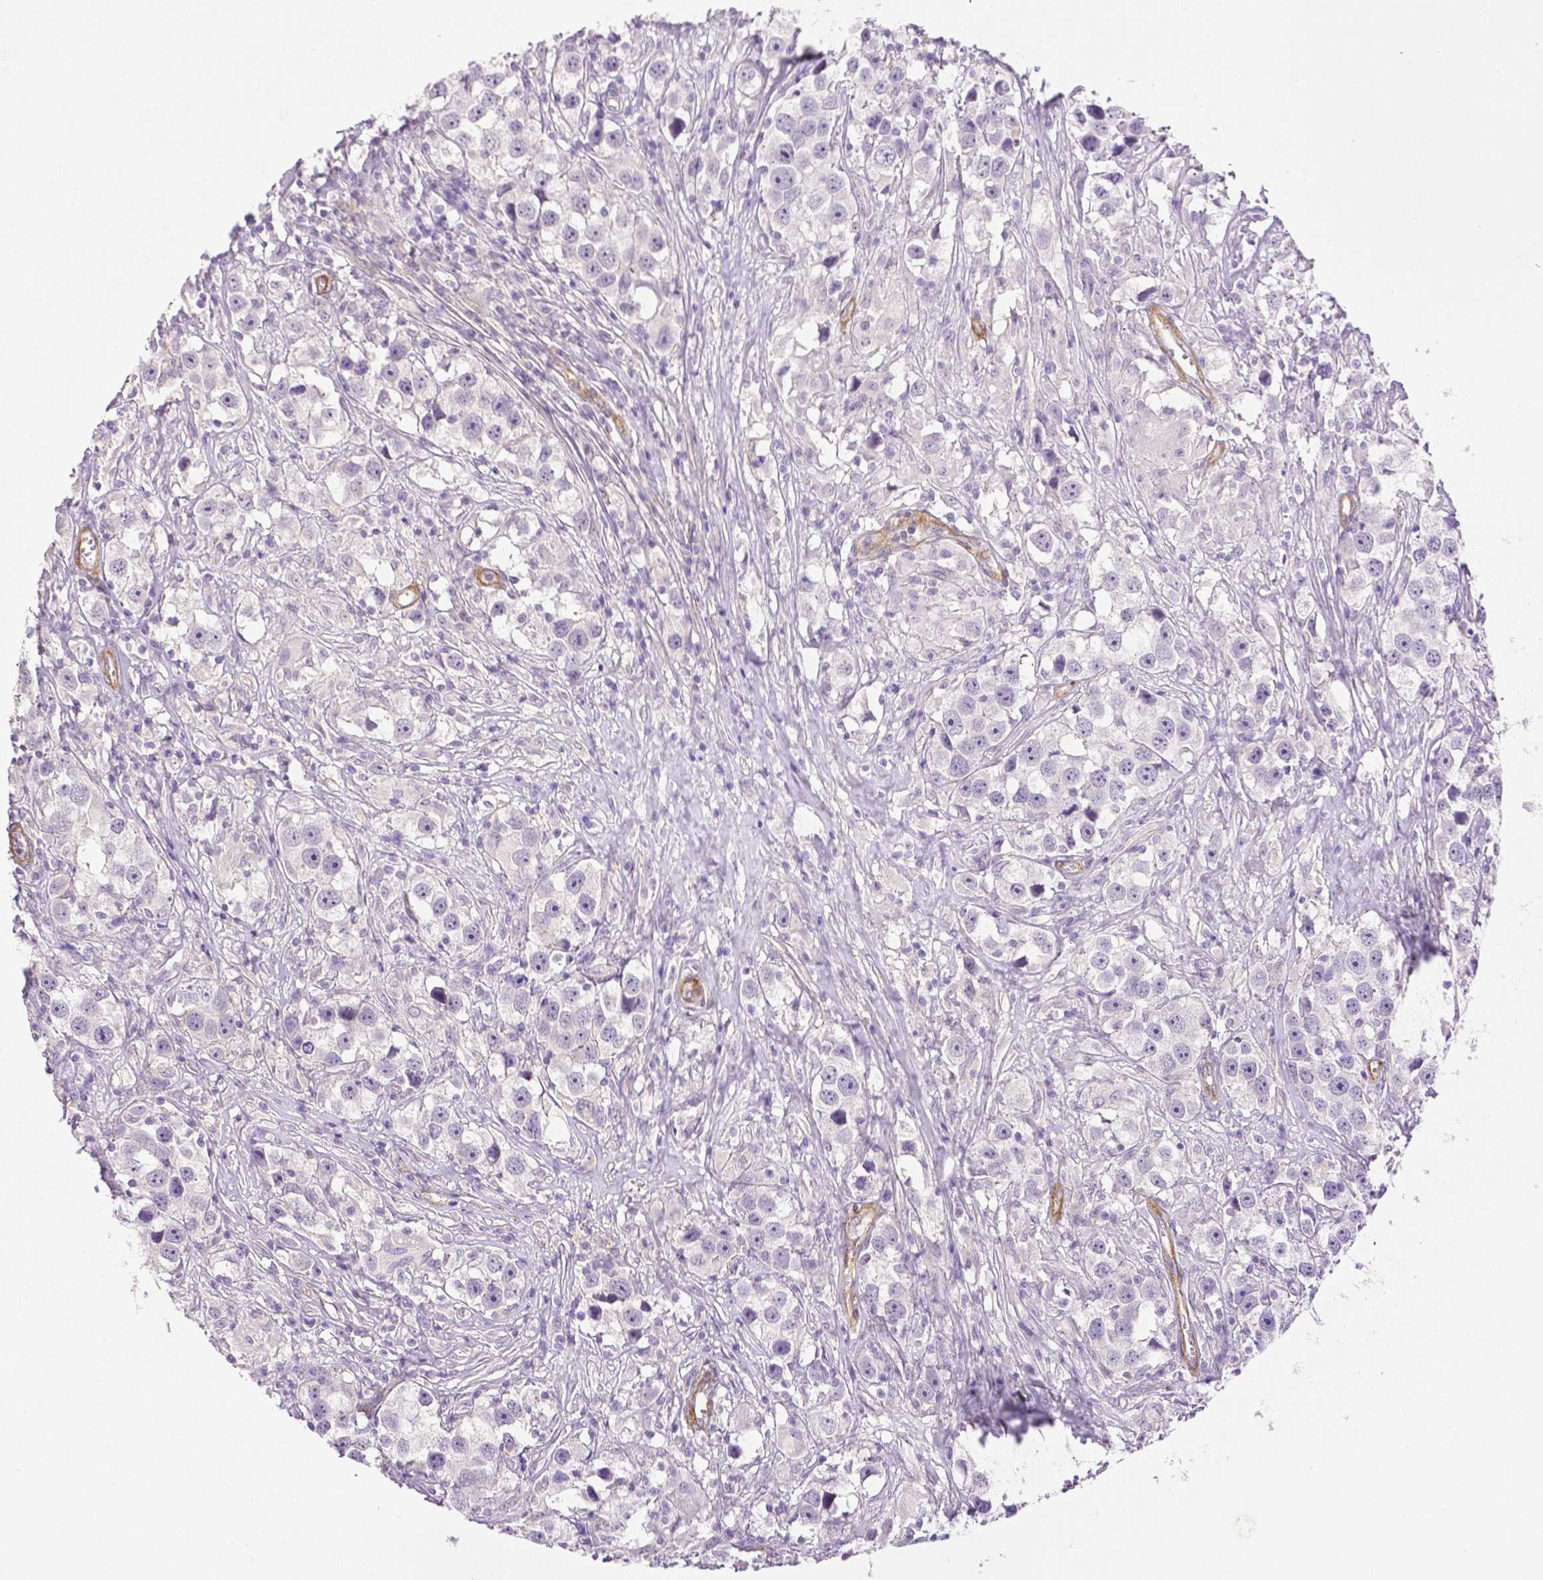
{"staining": {"intensity": "negative", "quantity": "none", "location": "none"}, "tissue": "testis cancer", "cell_type": "Tumor cells", "image_type": "cancer", "snomed": [{"axis": "morphology", "description": "Seminoma, NOS"}, {"axis": "topography", "description": "Testis"}], "caption": "DAB immunohistochemical staining of human testis cancer displays no significant staining in tumor cells. Brightfield microscopy of immunohistochemistry stained with DAB (3,3'-diaminobenzidine) (brown) and hematoxylin (blue), captured at high magnification.", "gene": "THY1", "patient": {"sex": "male", "age": 49}}